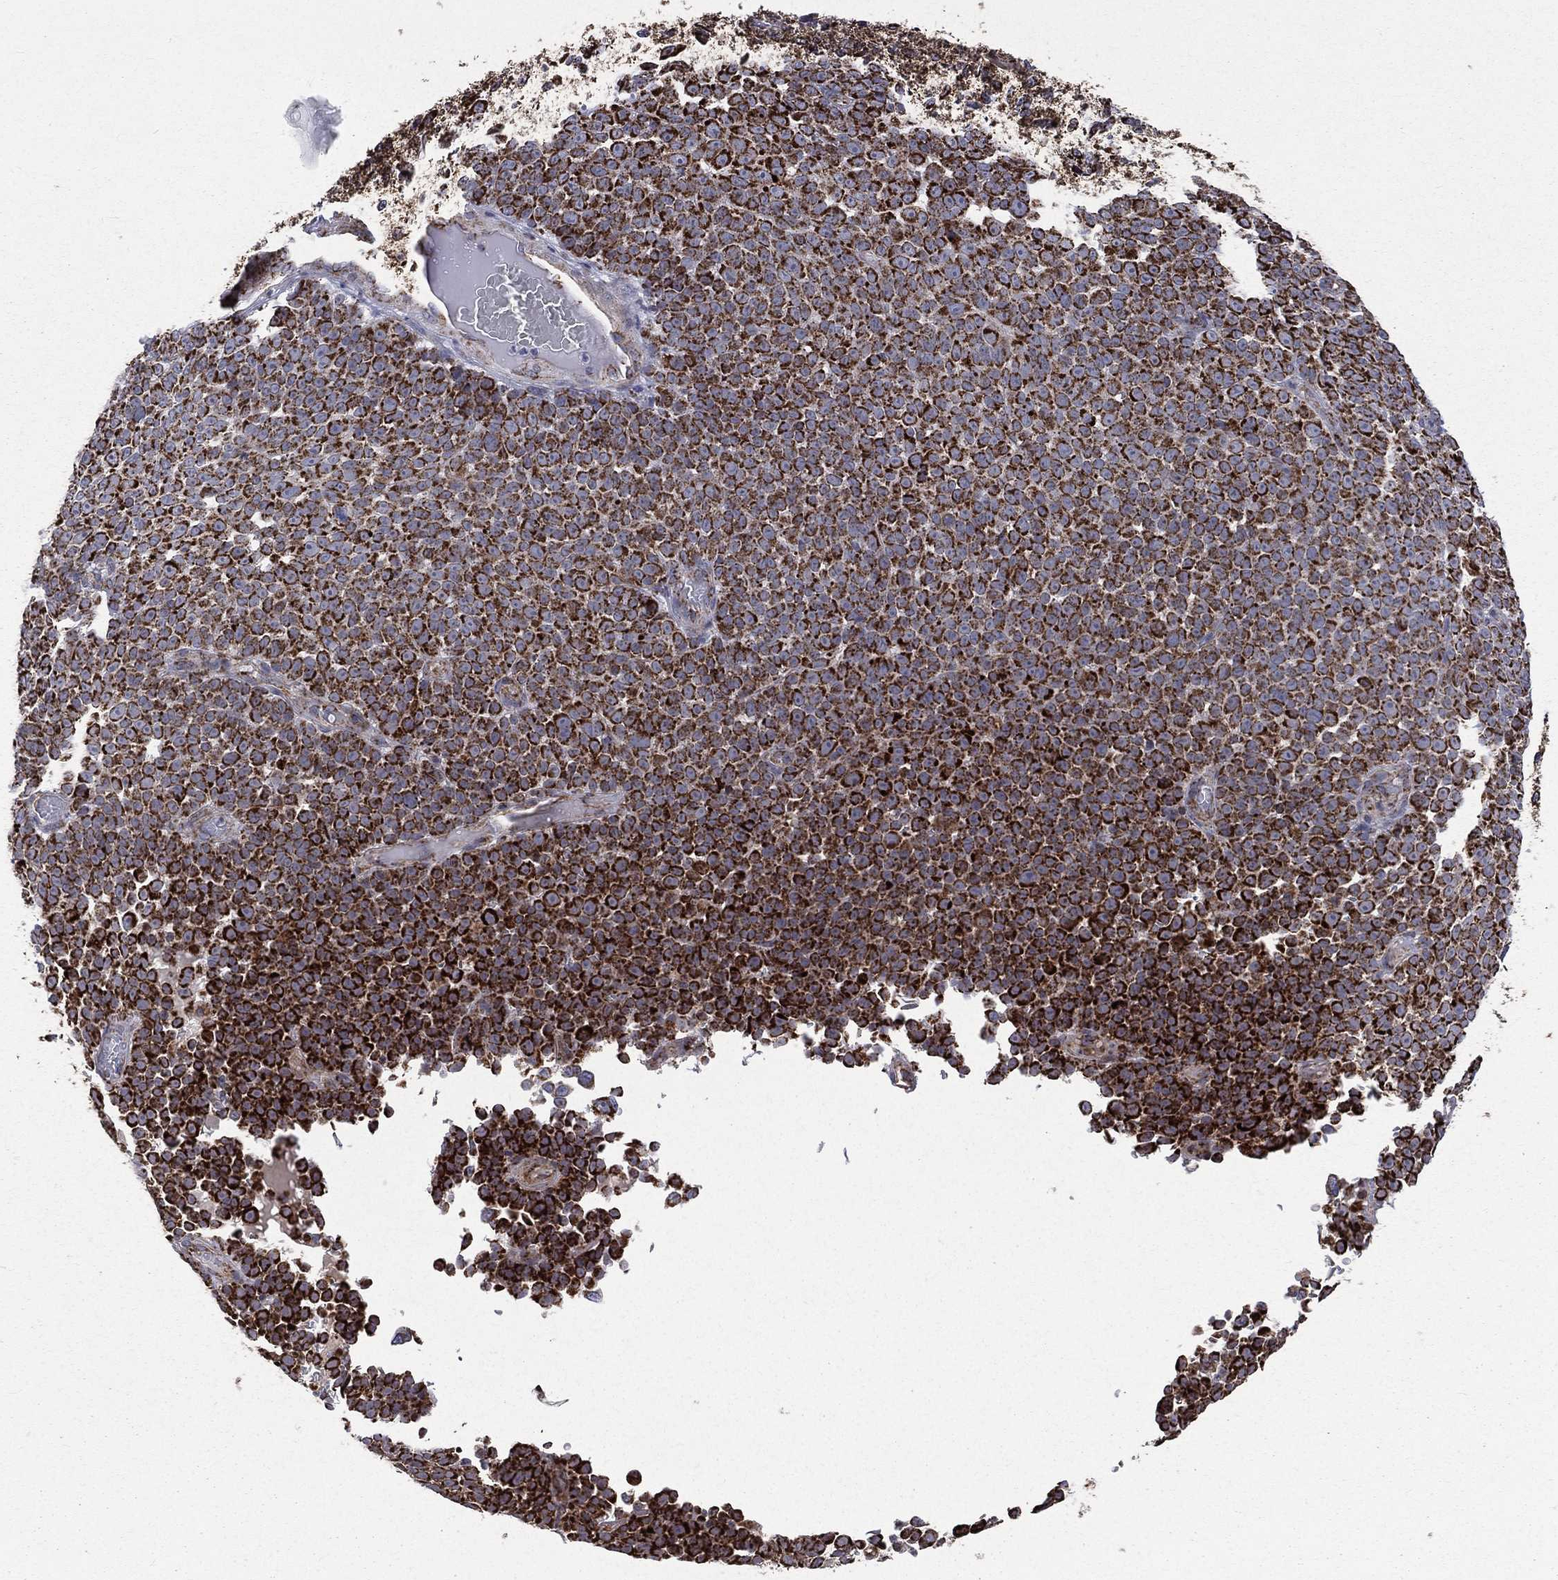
{"staining": {"intensity": "strong", "quantity": ">75%", "location": "cytoplasmic/membranous"}, "tissue": "melanoma", "cell_type": "Tumor cells", "image_type": "cancer", "snomed": [{"axis": "morphology", "description": "Malignant melanoma, NOS"}, {"axis": "topography", "description": "Skin"}], "caption": "The immunohistochemical stain labels strong cytoplasmic/membranous expression in tumor cells of malignant melanoma tissue.", "gene": "GOT2", "patient": {"sex": "female", "age": 95}}